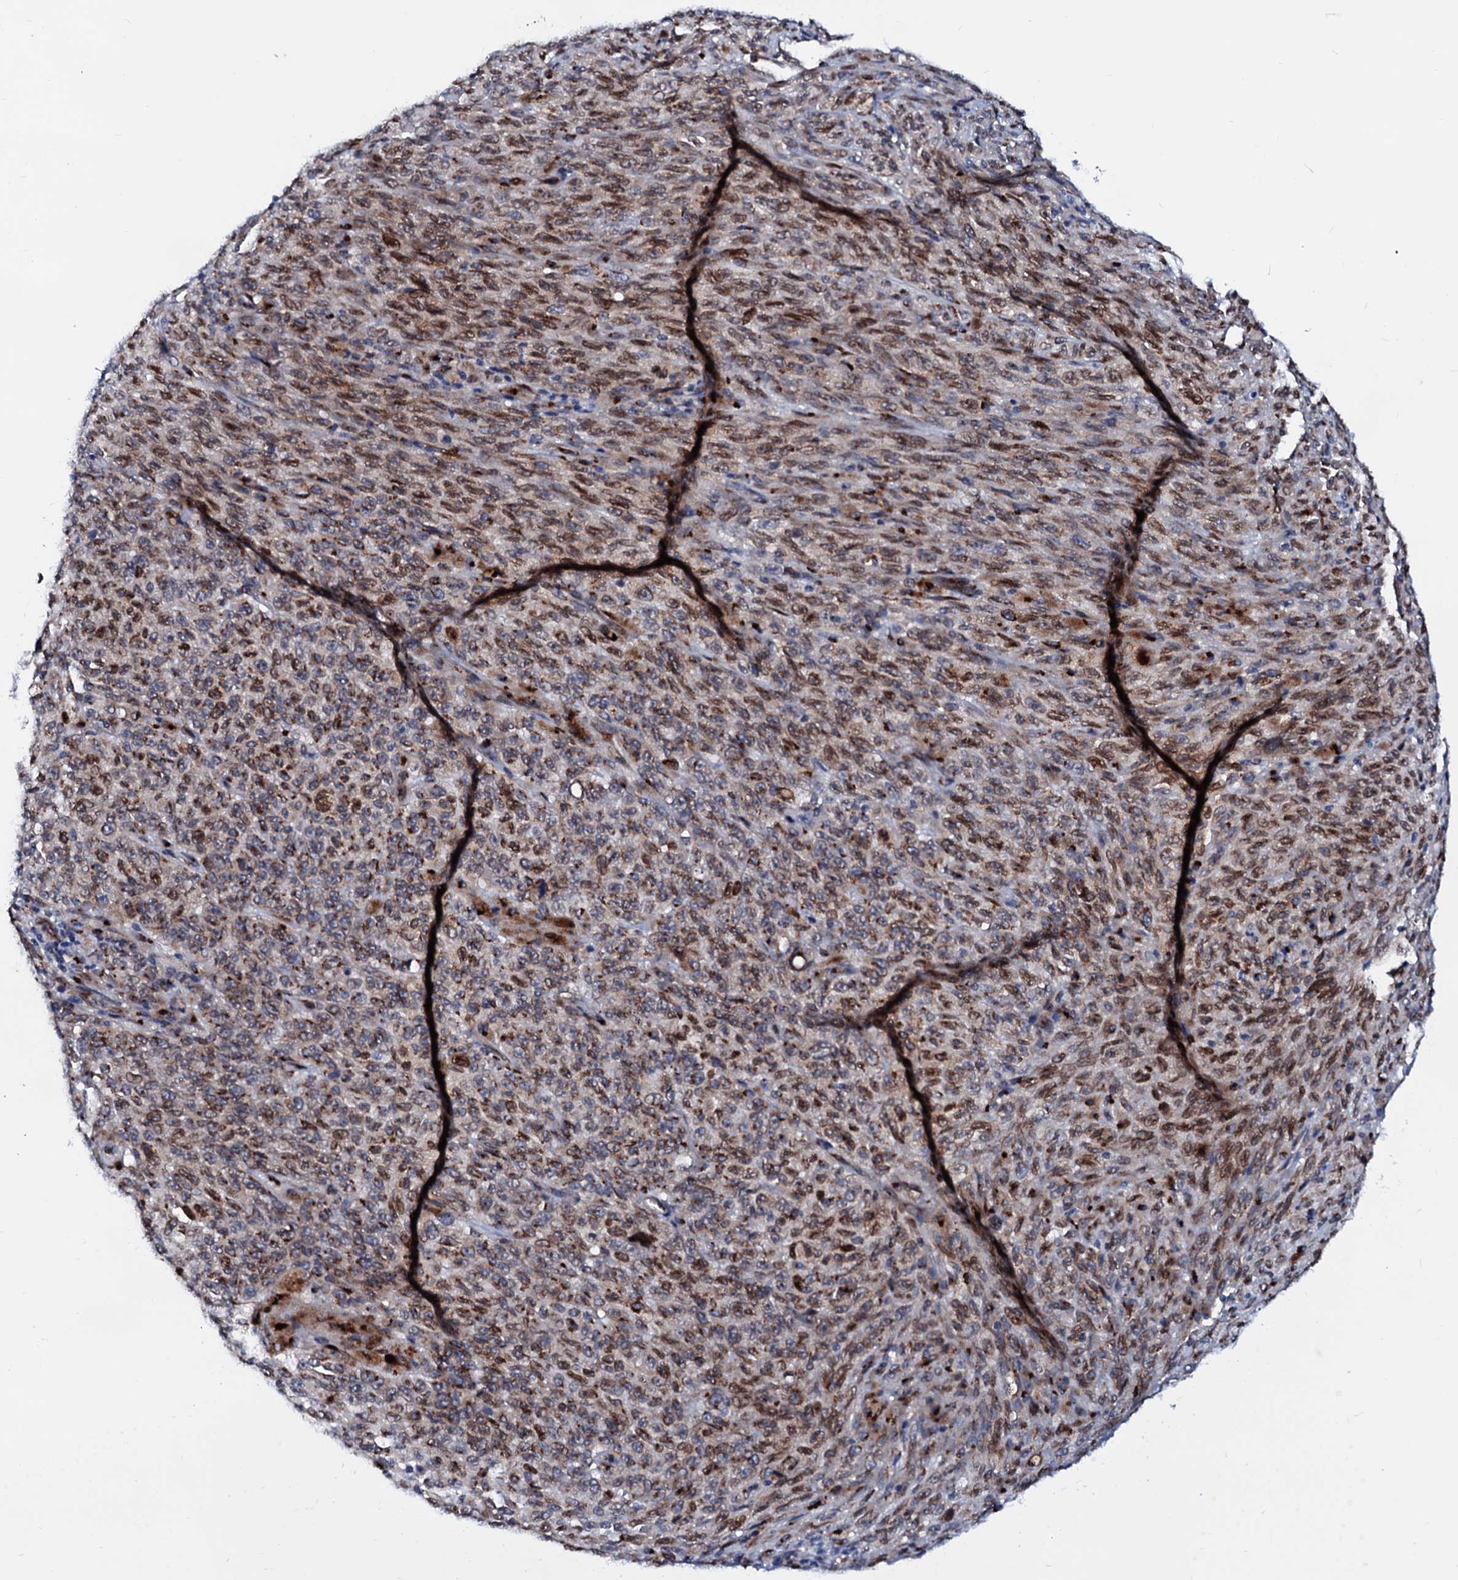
{"staining": {"intensity": "moderate", "quantity": ">75%", "location": "cytoplasmic/membranous"}, "tissue": "melanoma", "cell_type": "Tumor cells", "image_type": "cancer", "snomed": [{"axis": "morphology", "description": "Malignant melanoma, NOS"}, {"axis": "topography", "description": "Skin"}], "caption": "Human malignant melanoma stained with a brown dye exhibits moderate cytoplasmic/membranous positive staining in about >75% of tumor cells.", "gene": "TMCO3", "patient": {"sex": "female", "age": 82}}